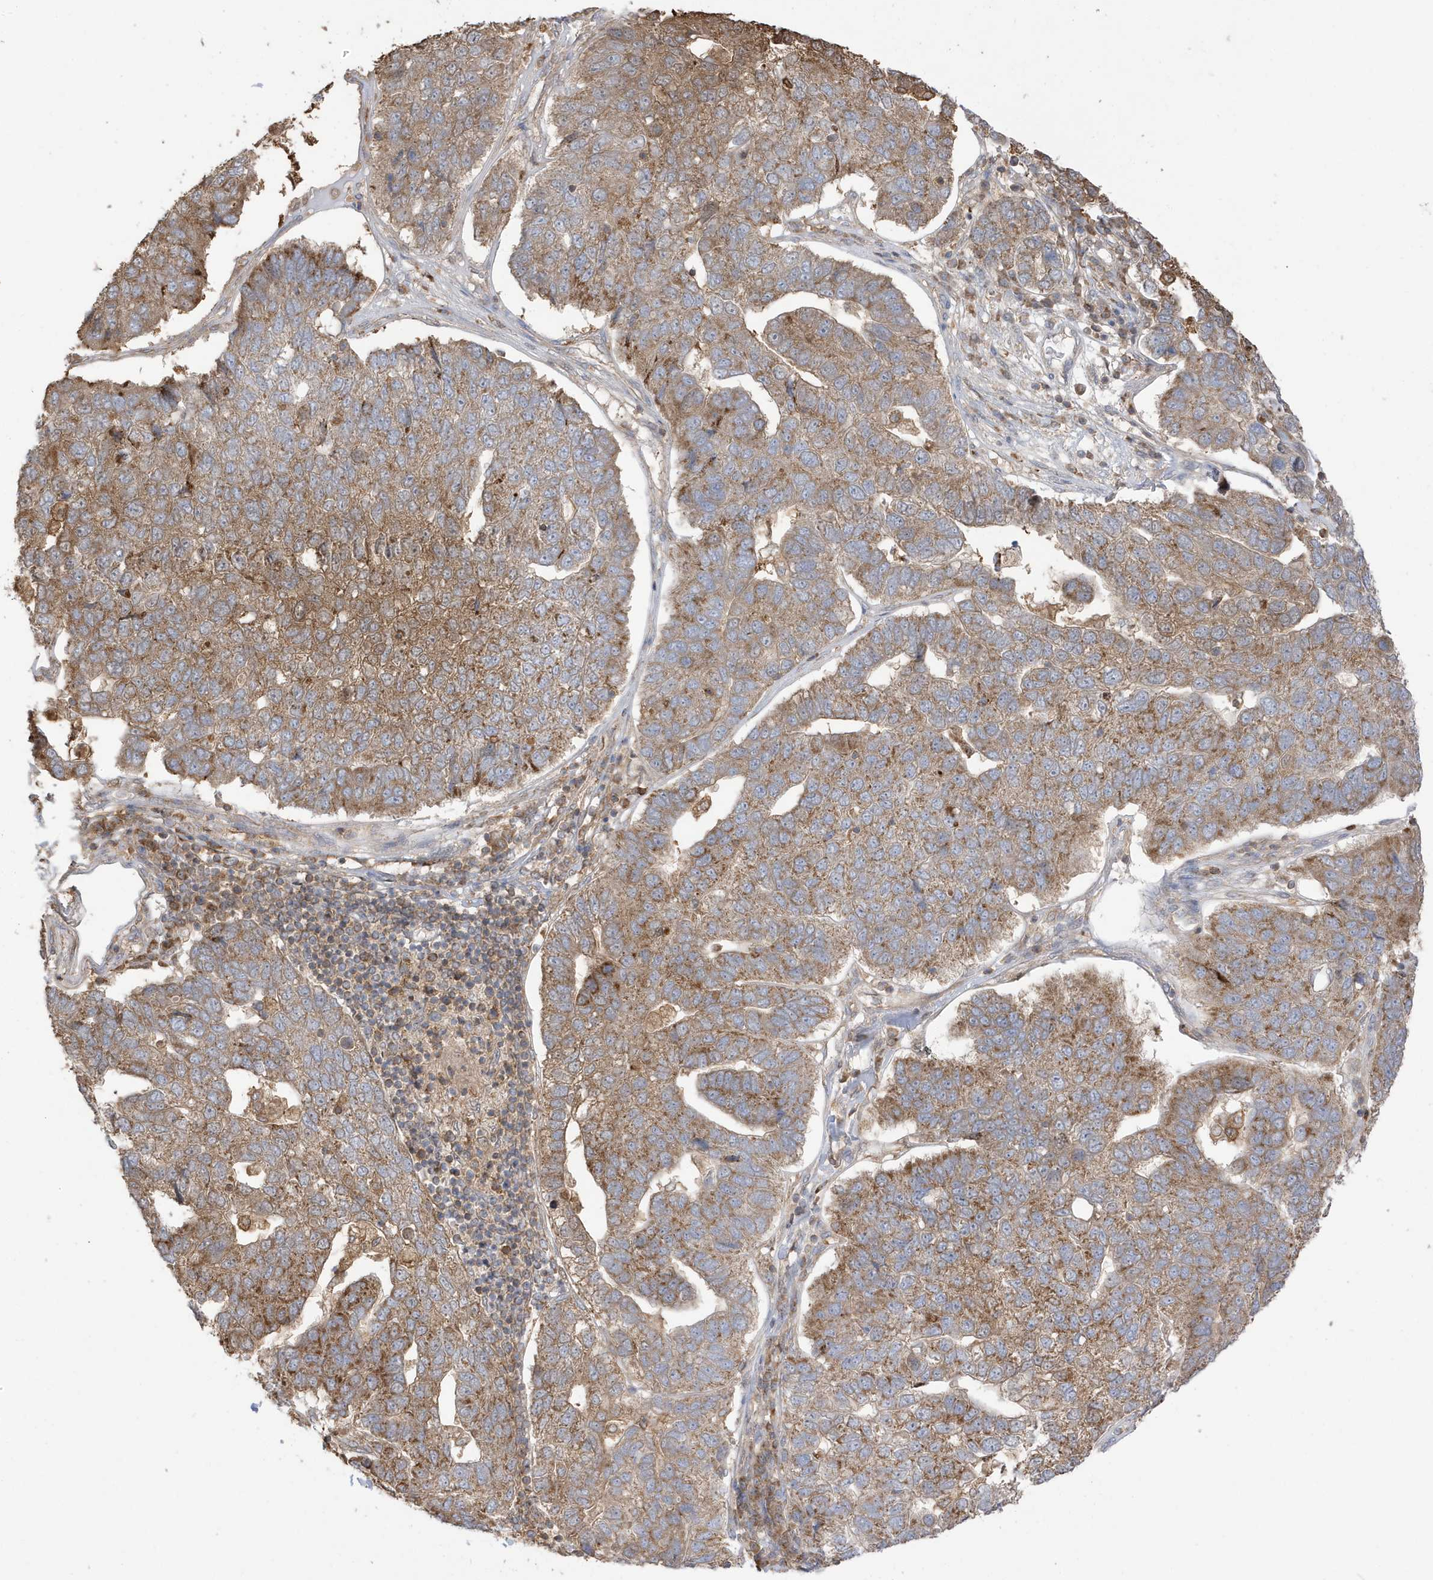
{"staining": {"intensity": "moderate", "quantity": ">75%", "location": "cytoplasmic/membranous"}, "tissue": "pancreatic cancer", "cell_type": "Tumor cells", "image_type": "cancer", "snomed": [{"axis": "morphology", "description": "Adenocarcinoma, NOS"}, {"axis": "topography", "description": "Pancreas"}], "caption": "Human pancreatic cancer stained with a brown dye exhibits moderate cytoplasmic/membranous positive expression in approximately >75% of tumor cells.", "gene": "AZI2", "patient": {"sex": "female", "age": 61}}